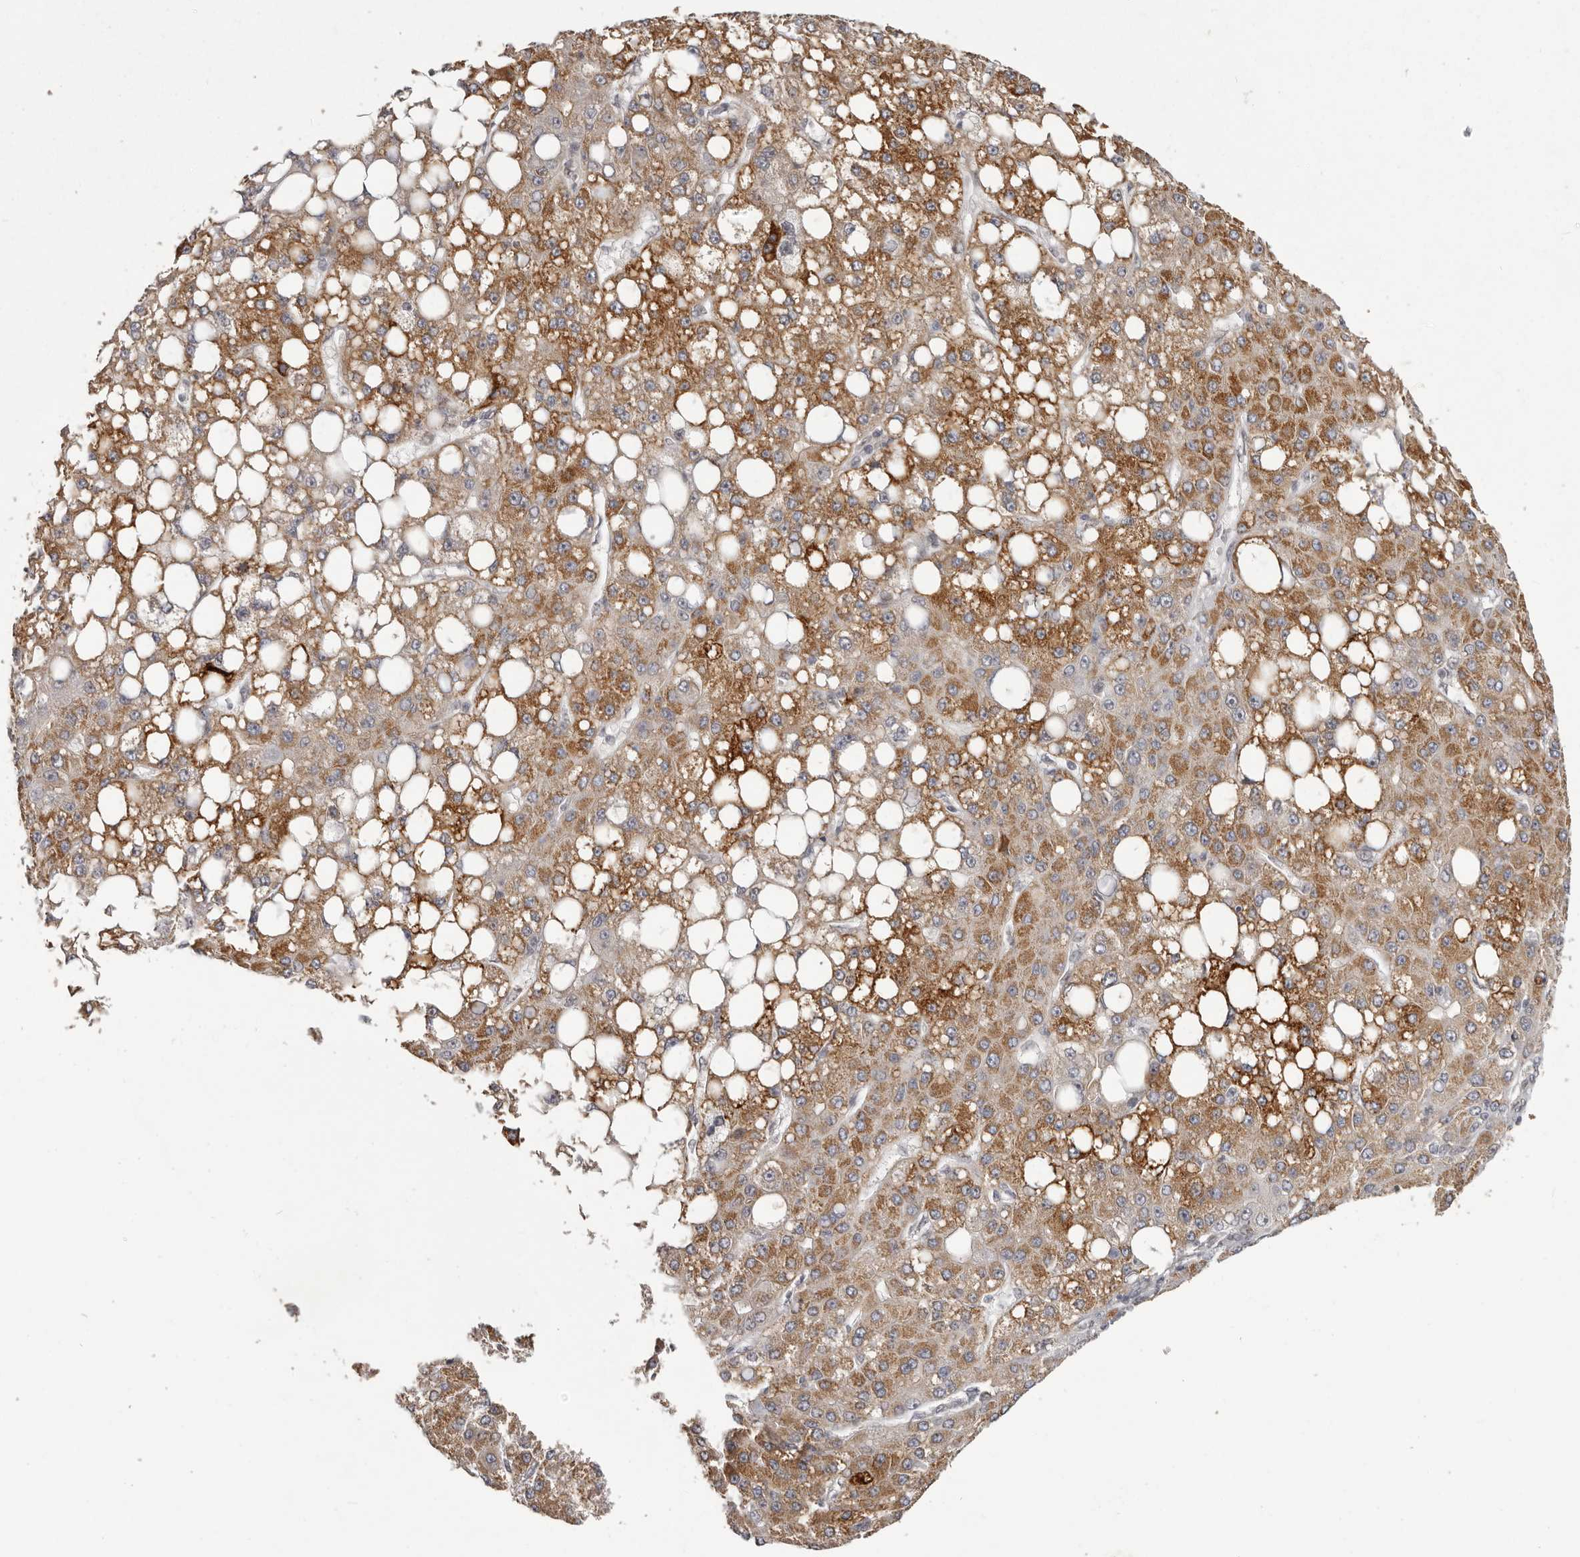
{"staining": {"intensity": "strong", "quantity": "25%-75%", "location": "cytoplasmic/membranous"}, "tissue": "liver cancer", "cell_type": "Tumor cells", "image_type": "cancer", "snomed": [{"axis": "morphology", "description": "Carcinoma, Hepatocellular, NOS"}, {"axis": "topography", "description": "Liver"}], "caption": "High-power microscopy captured an immunohistochemistry (IHC) micrograph of liver cancer (hepatocellular carcinoma), revealing strong cytoplasmic/membranous positivity in about 25%-75% of tumor cells.", "gene": "RNF2", "patient": {"sex": "male", "age": 67}}